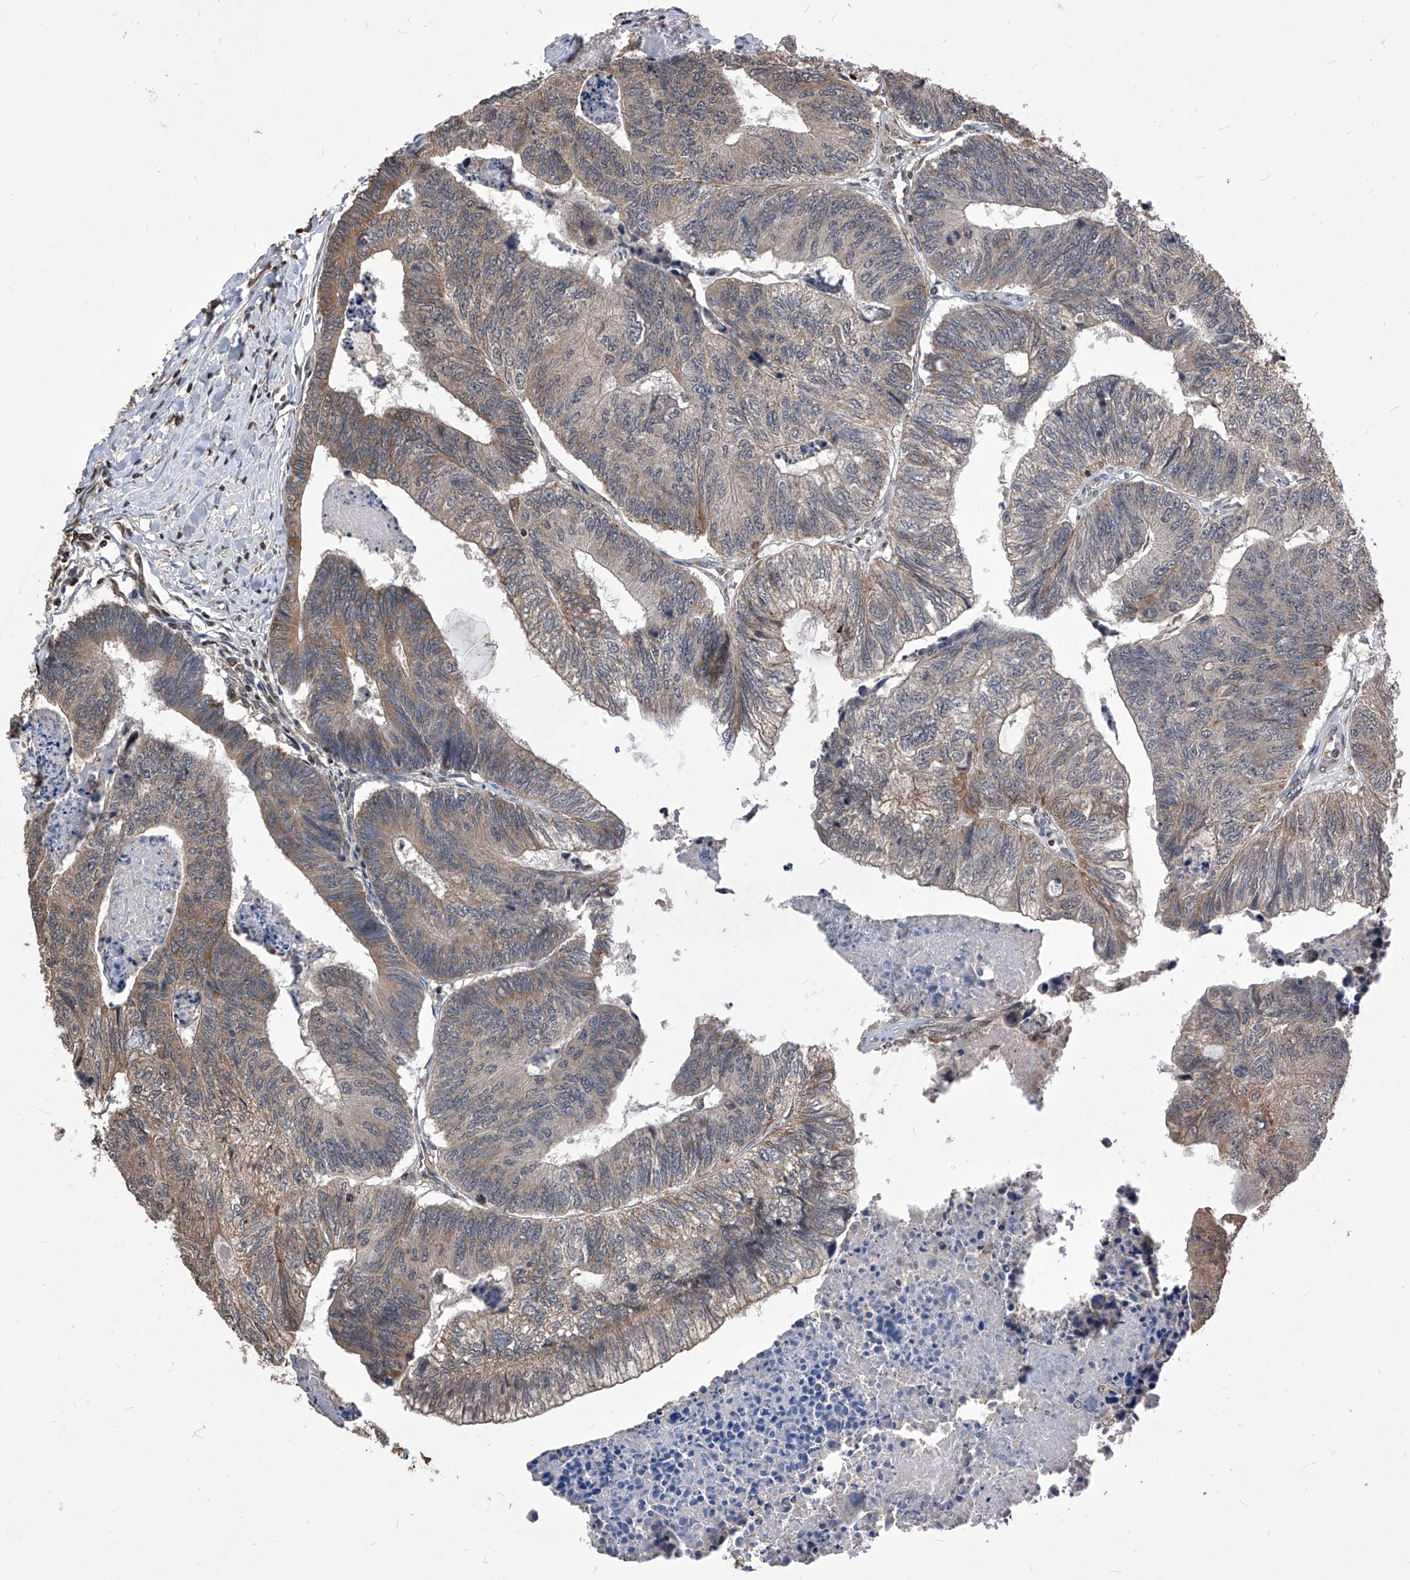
{"staining": {"intensity": "moderate", "quantity": "25%-75%", "location": "cytoplasmic/membranous"}, "tissue": "colorectal cancer", "cell_type": "Tumor cells", "image_type": "cancer", "snomed": [{"axis": "morphology", "description": "Adenocarcinoma, NOS"}, {"axis": "topography", "description": "Colon"}], "caption": "Adenocarcinoma (colorectal) was stained to show a protein in brown. There is medium levels of moderate cytoplasmic/membranous positivity in about 25%-75% of tumor cells.", "gene": "ID1", "patient": {"sex": "female", "age": 67}}